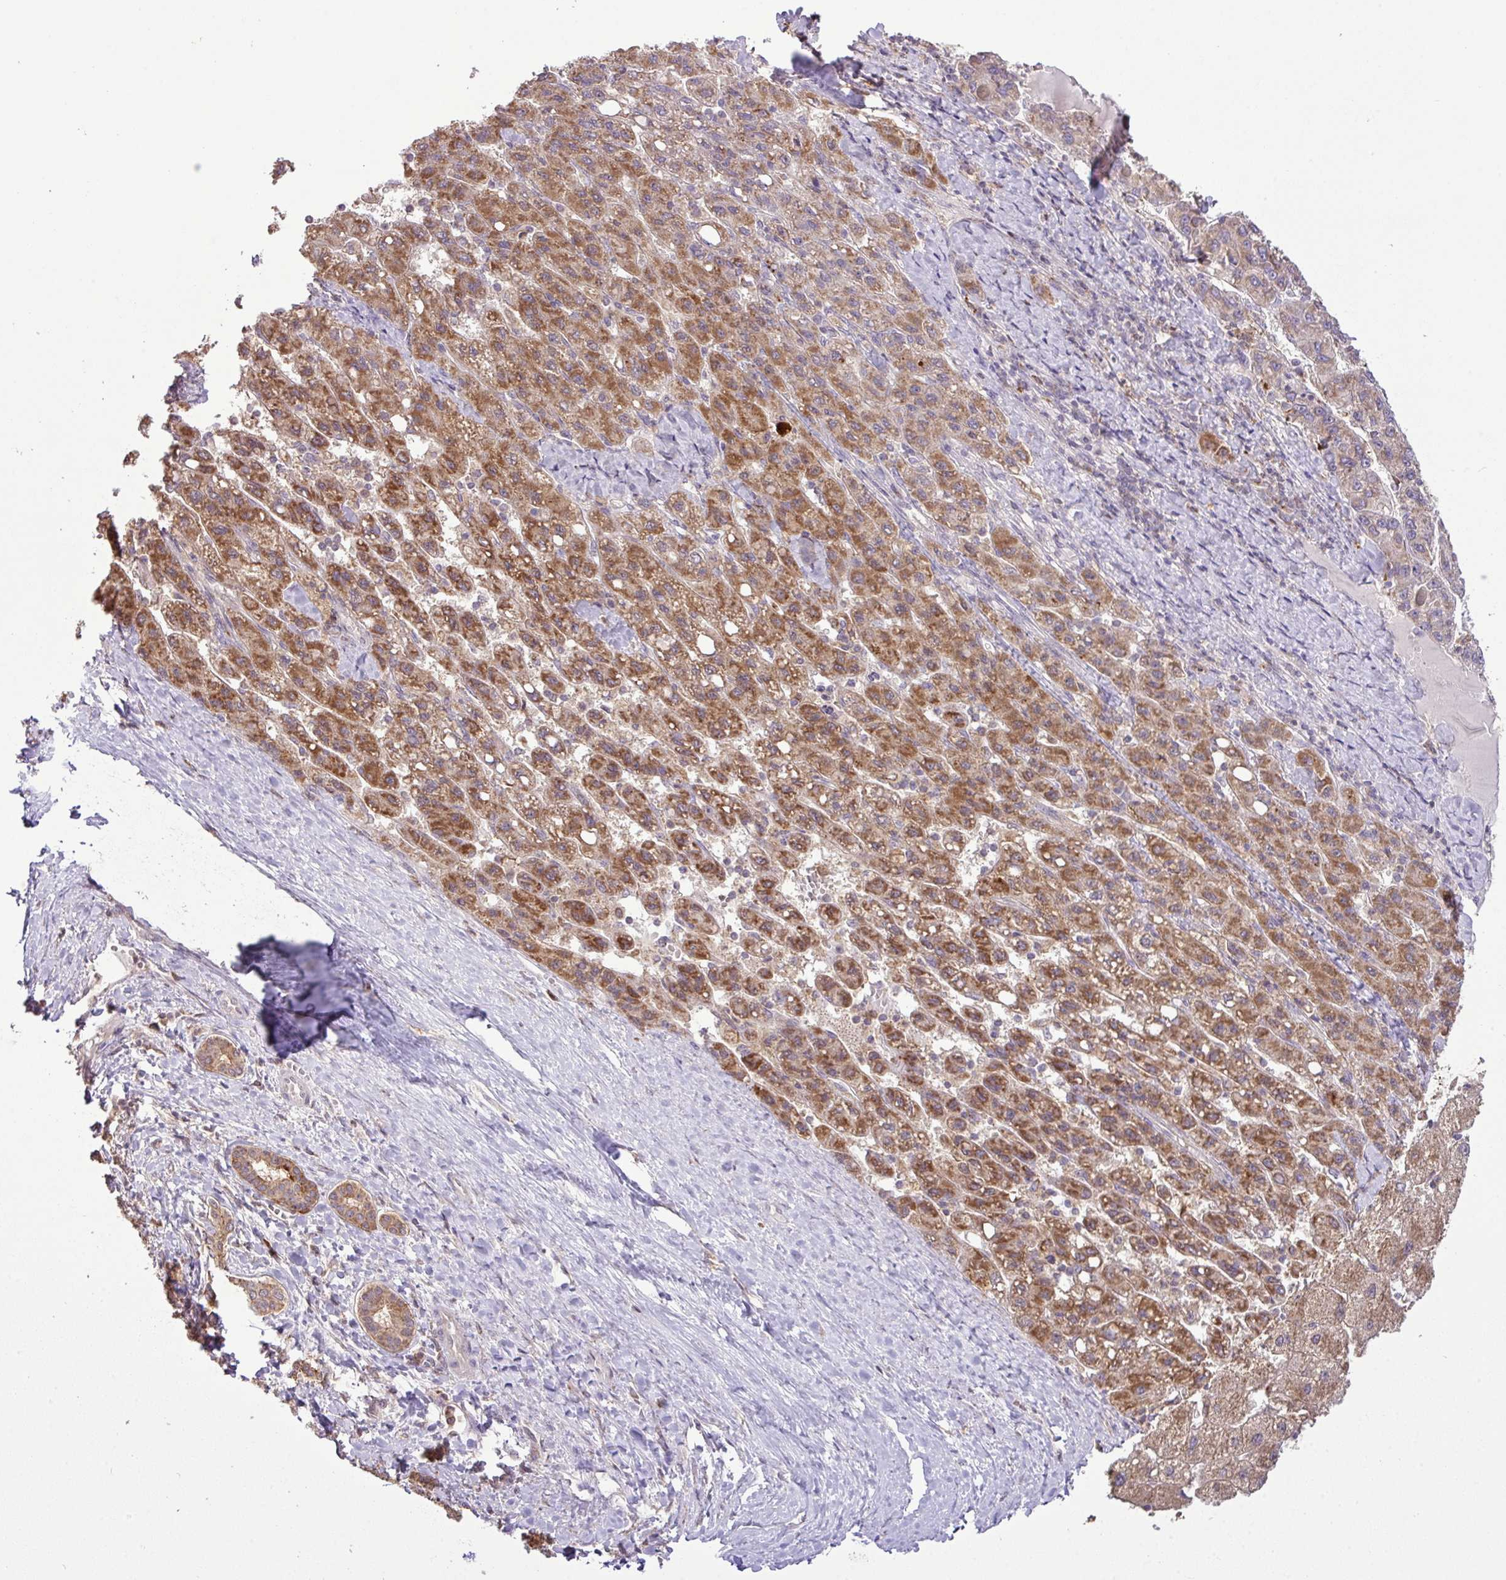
{"staining": {"intensity": "moderate", "quantity": ">75%", "location": "cytoplasmic/membranous"}, "tissue": "liver cancer", "cell_type": "Tumor cells", "image_type": "cancer", "snomed": [{"axis": "morphology", "description": "Carcinoma, Hepatocellular, NOS"}, {"axis": "topography", "description": "Liver"}], "caption": "Protein staining of liver cancer (hepatocellular carcinoma) tissue shows moderate cytoplasmic/membranous staining in about >75% of tumor cells.", "gene": "SMCO4", "patient": {"sex": "female", "age": 82}}